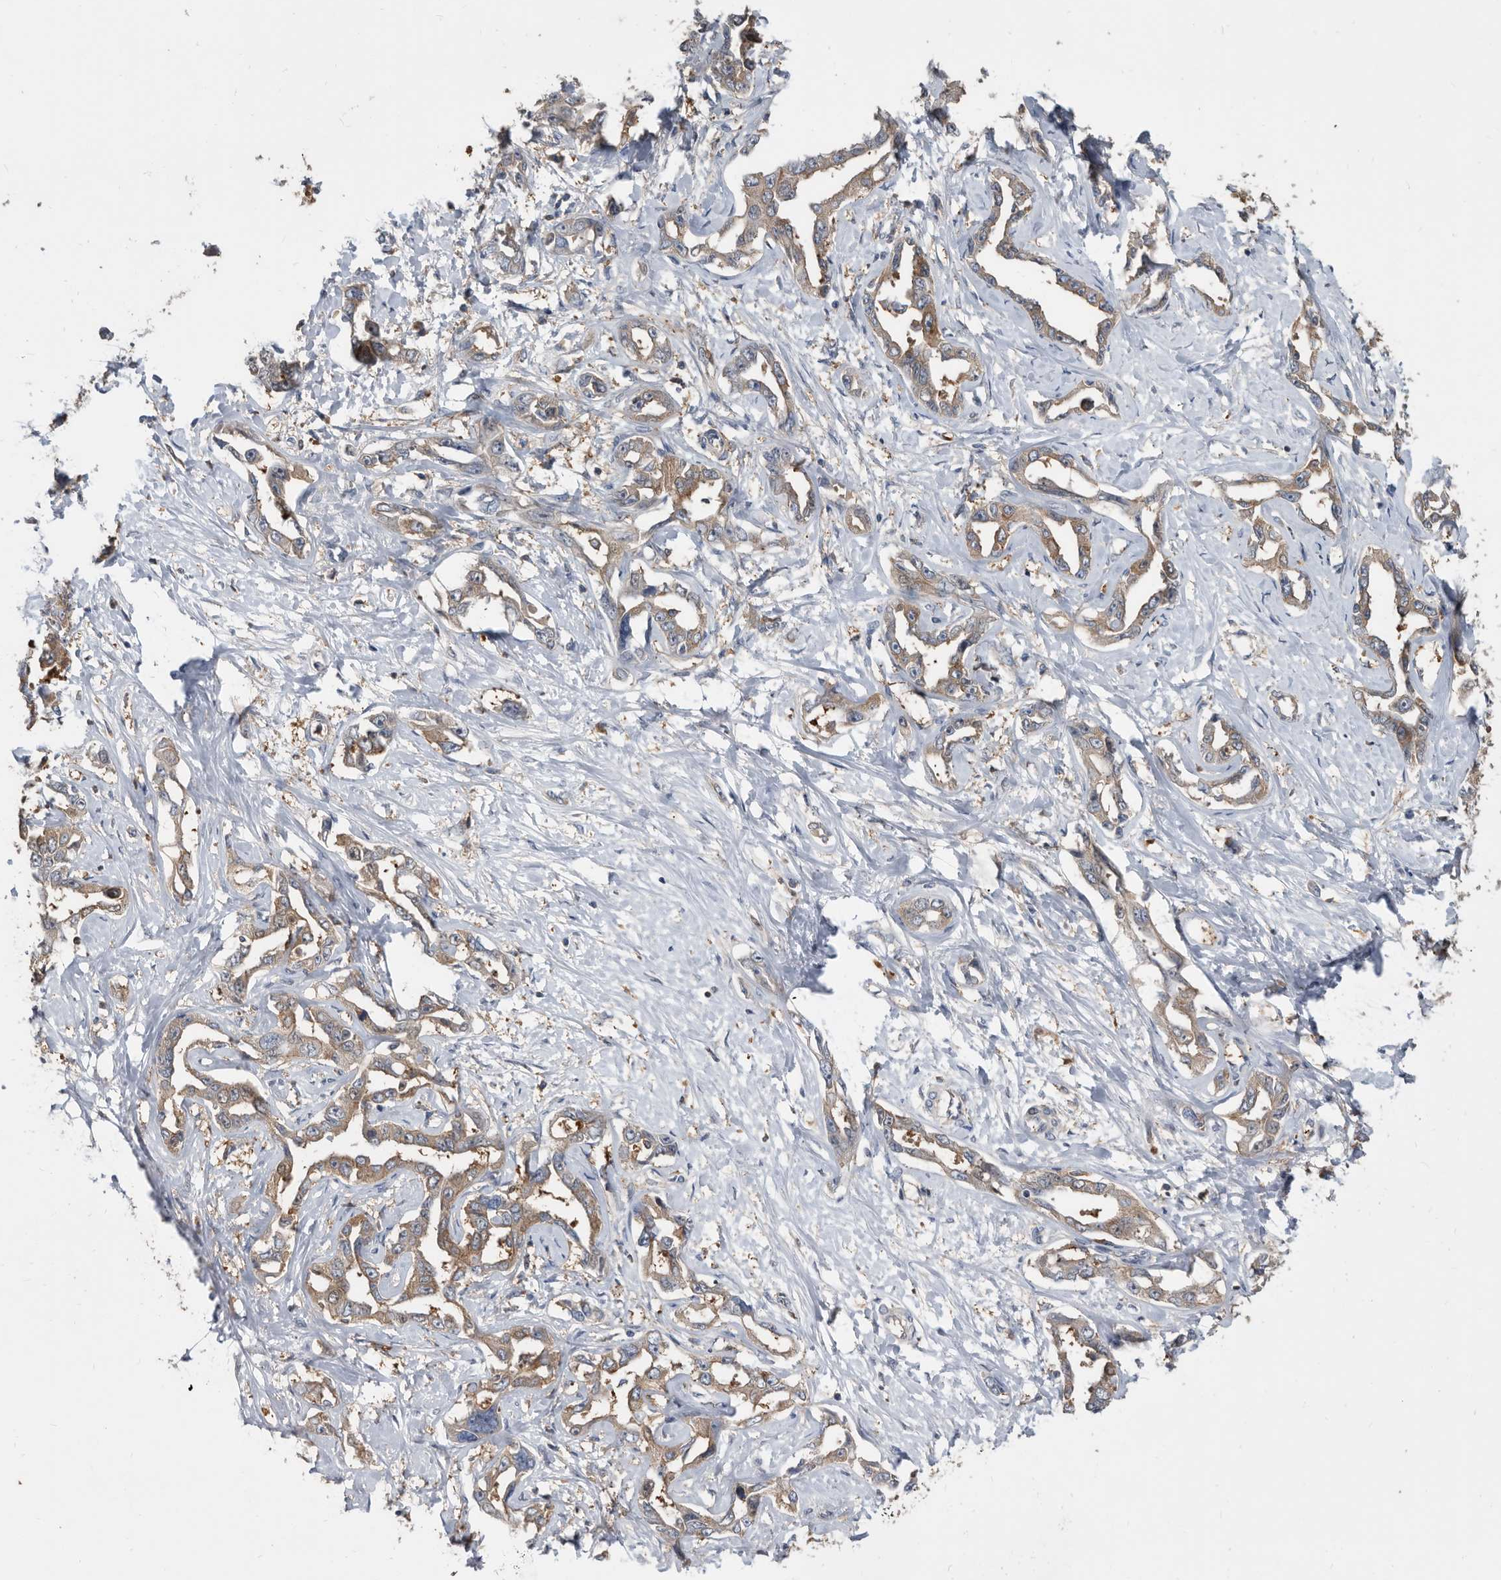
{"staining": {"intensity": "weak", "quantity": ">75%", "location": "cytoplasmic/membranous"}, "tissue": "liver cancer", "cell_type": "Tumor cells", "image_type": "cancer", "snomed": [{"axis": "morphology", "description": "Cholangiocarcinoma"}, {"axis": "topography", "description": "Liver"}], "caption": "Tumor cells exhibit low levels of weak cytoplasmic/membranous staining in about >75% of cells in liver cancer (cholangiocarcinoma).", "gene": "APEH", "patient": {"sex": "male", "age": 59}}